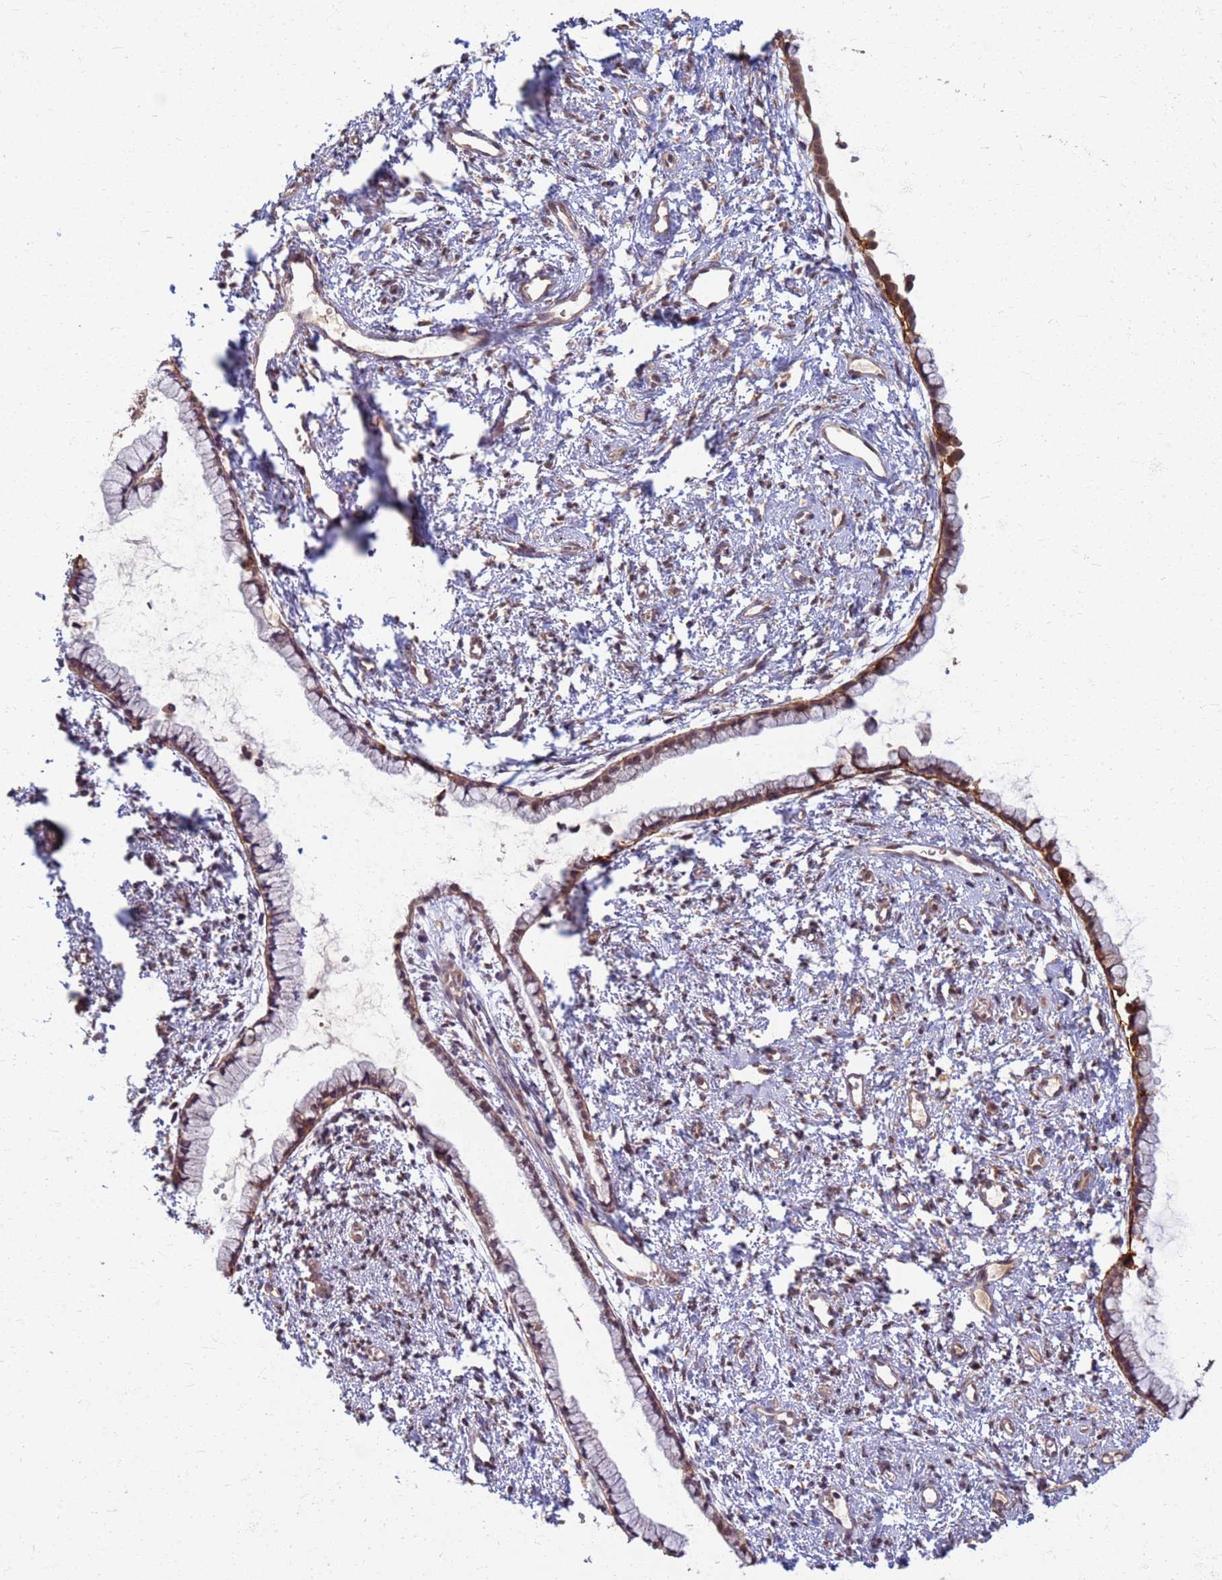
{"staining": {"intensity": "moderate", "quantity": "25%-75%", "location": "cytoplasmic/membranous"}, "tissue": "cervix", "cell_type": "Glandular cells", "image_type": "normal", "snomed": [{"axis": "morphology", "description": "Normal tissue, NOS"}, {"axis": "topography", "description": "Cervix"}], "caption": "High-magnification brightfield microscopy of normal cervix stained with DAB (3,3'-diaminobenzidine) (brown) and counterstained with hematoxylin (blue). glandular cells exhibit moderate cytoplasmic/membranous positivity is appreciated in approximately25%-75% of cells. The staining was performed using DAB, with brown indicating positive protein expression. Nuclei are stained blue with hematoxylin.", "gene": "ITGB4", "patient": {"sex": "female", "age": 57}}